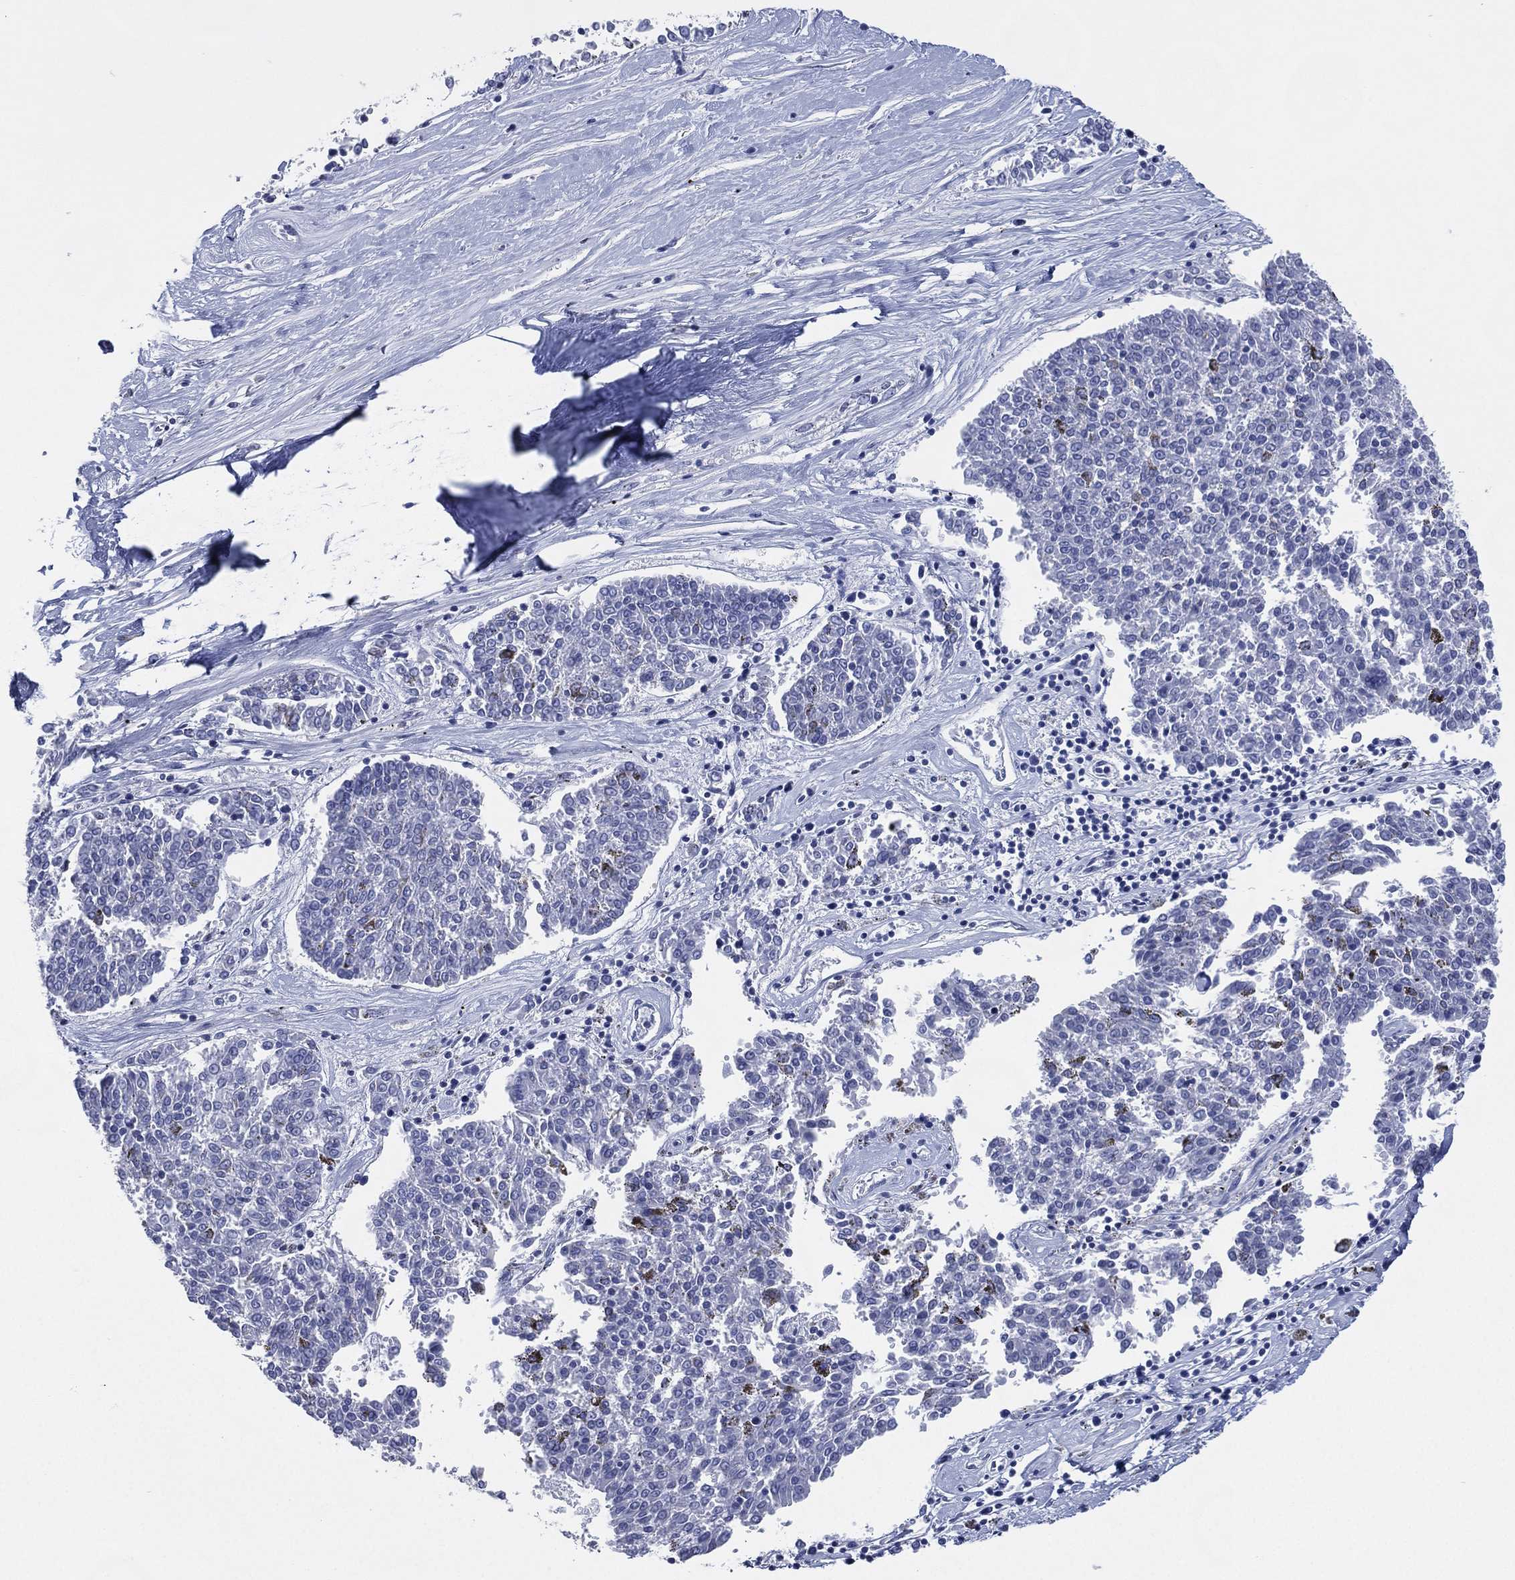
{"staining": {"intensity": "negative", "quantity": "none", "location": "none"}, "tissue": "melanoma", "cell_type": "Tumor cells", "image_type": "cancer", "snomed": [{"axis": "morphology", "description": "Malignant melanoma, NOS"}, {"axis": "topography", "description": "Skin"}], "caption": "Immunohistochemical staining of melanoma demonstrates no significant positivity in tumor cells.", "gene": "TMEM247", "patient": {"sex": "female", "age": 72}}